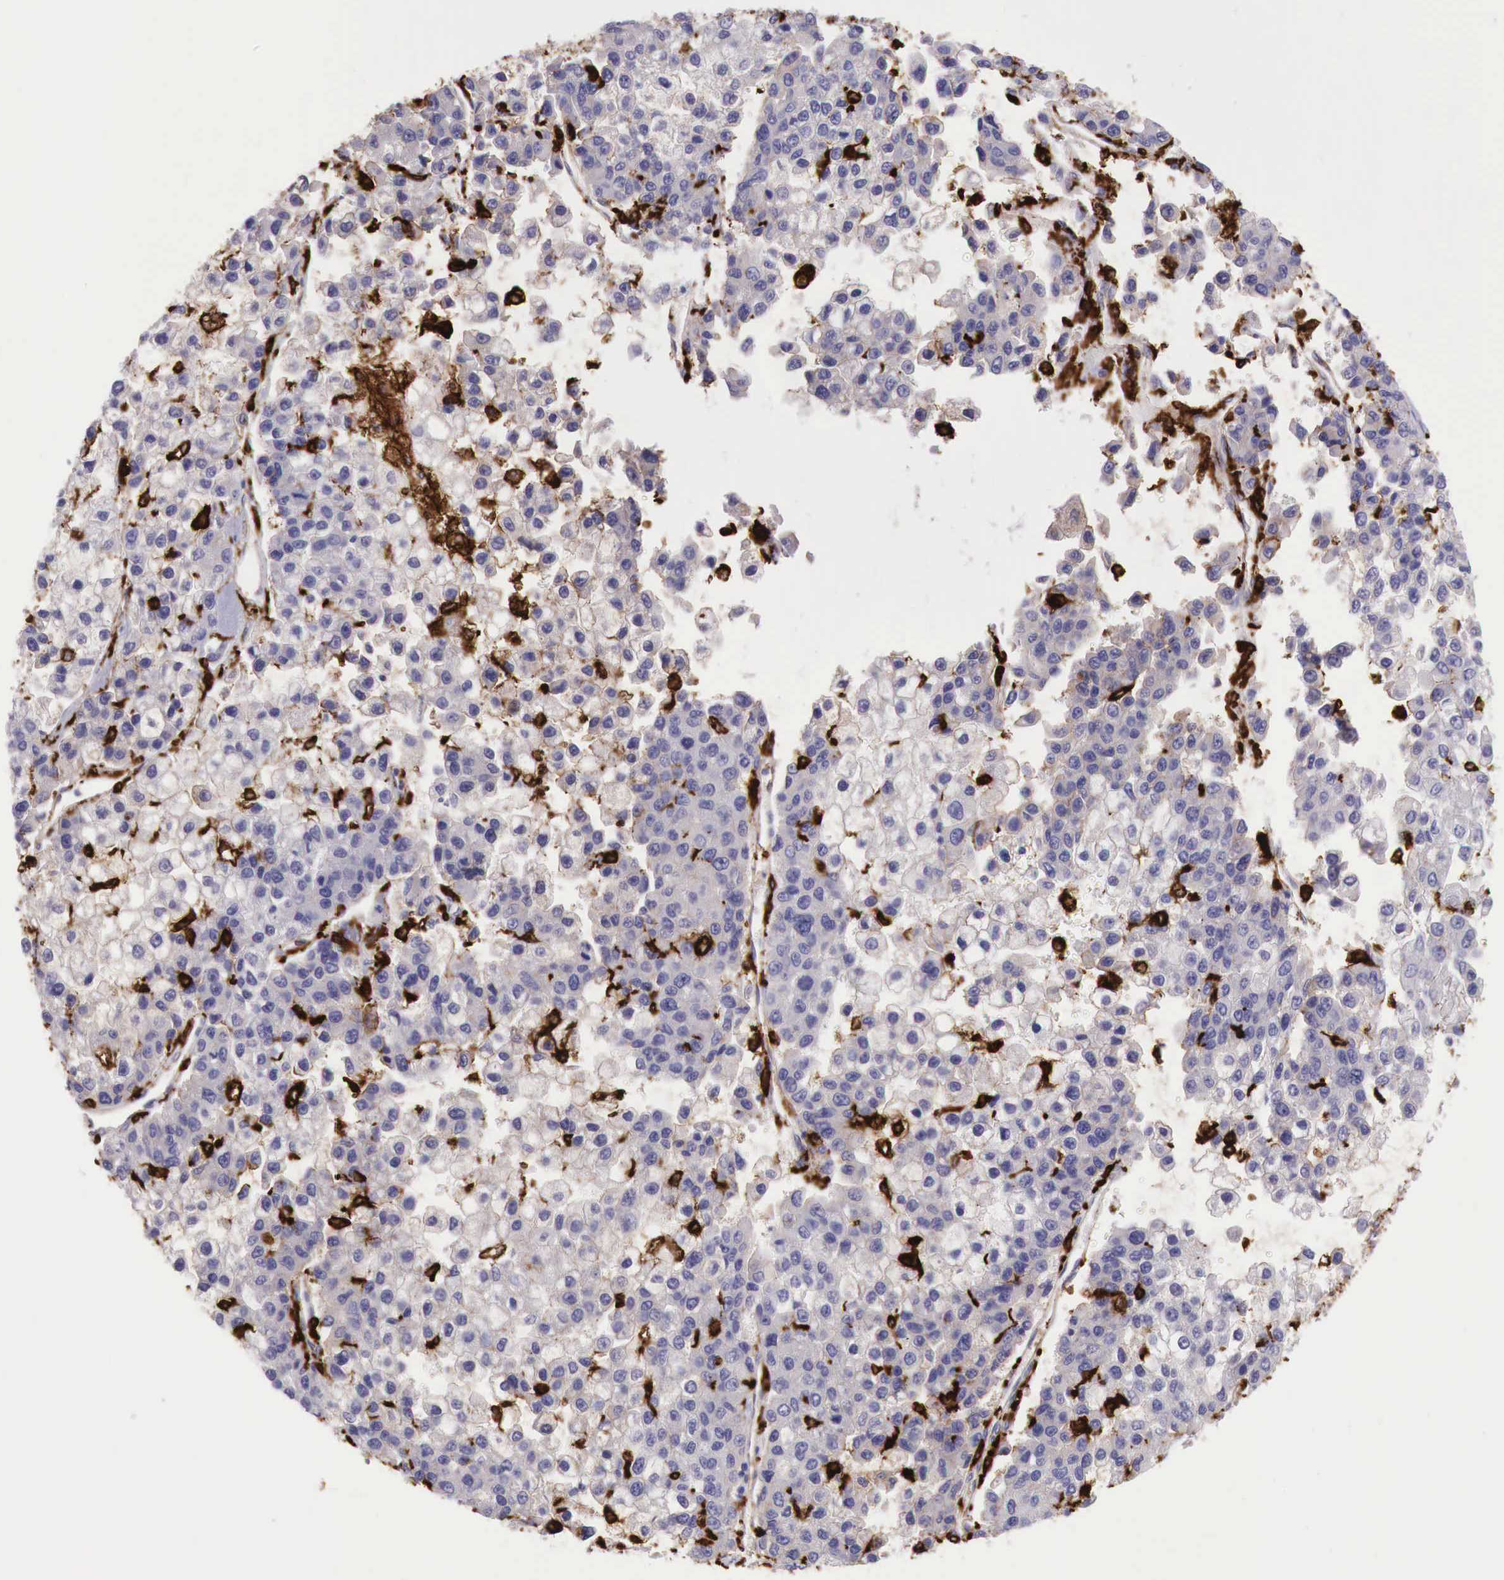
{"staining": {"intensity": "negative", "quantity": "none", "location": "none"}, "tissue": "liver cancer", "cell_type": "Tumor cells", "image_type": "cancer", "snomed": [{"axis": "morphology", "description": "Carcinoma, Hepatocellular, NOS"}, {"axis": "topography", "description": "Liver"}], "caption": "Immunohistochemical staining of liver hepatocellular carcinoma displays no significant expression in tumor cells. The staining was performed using DAB to visualize the protein expression in brown, while the nuclei were stained in blue with hematoxylin (Magnification: 20x).", "gene": "MSR1", "patient": {"sex": "female", "age": 66}}